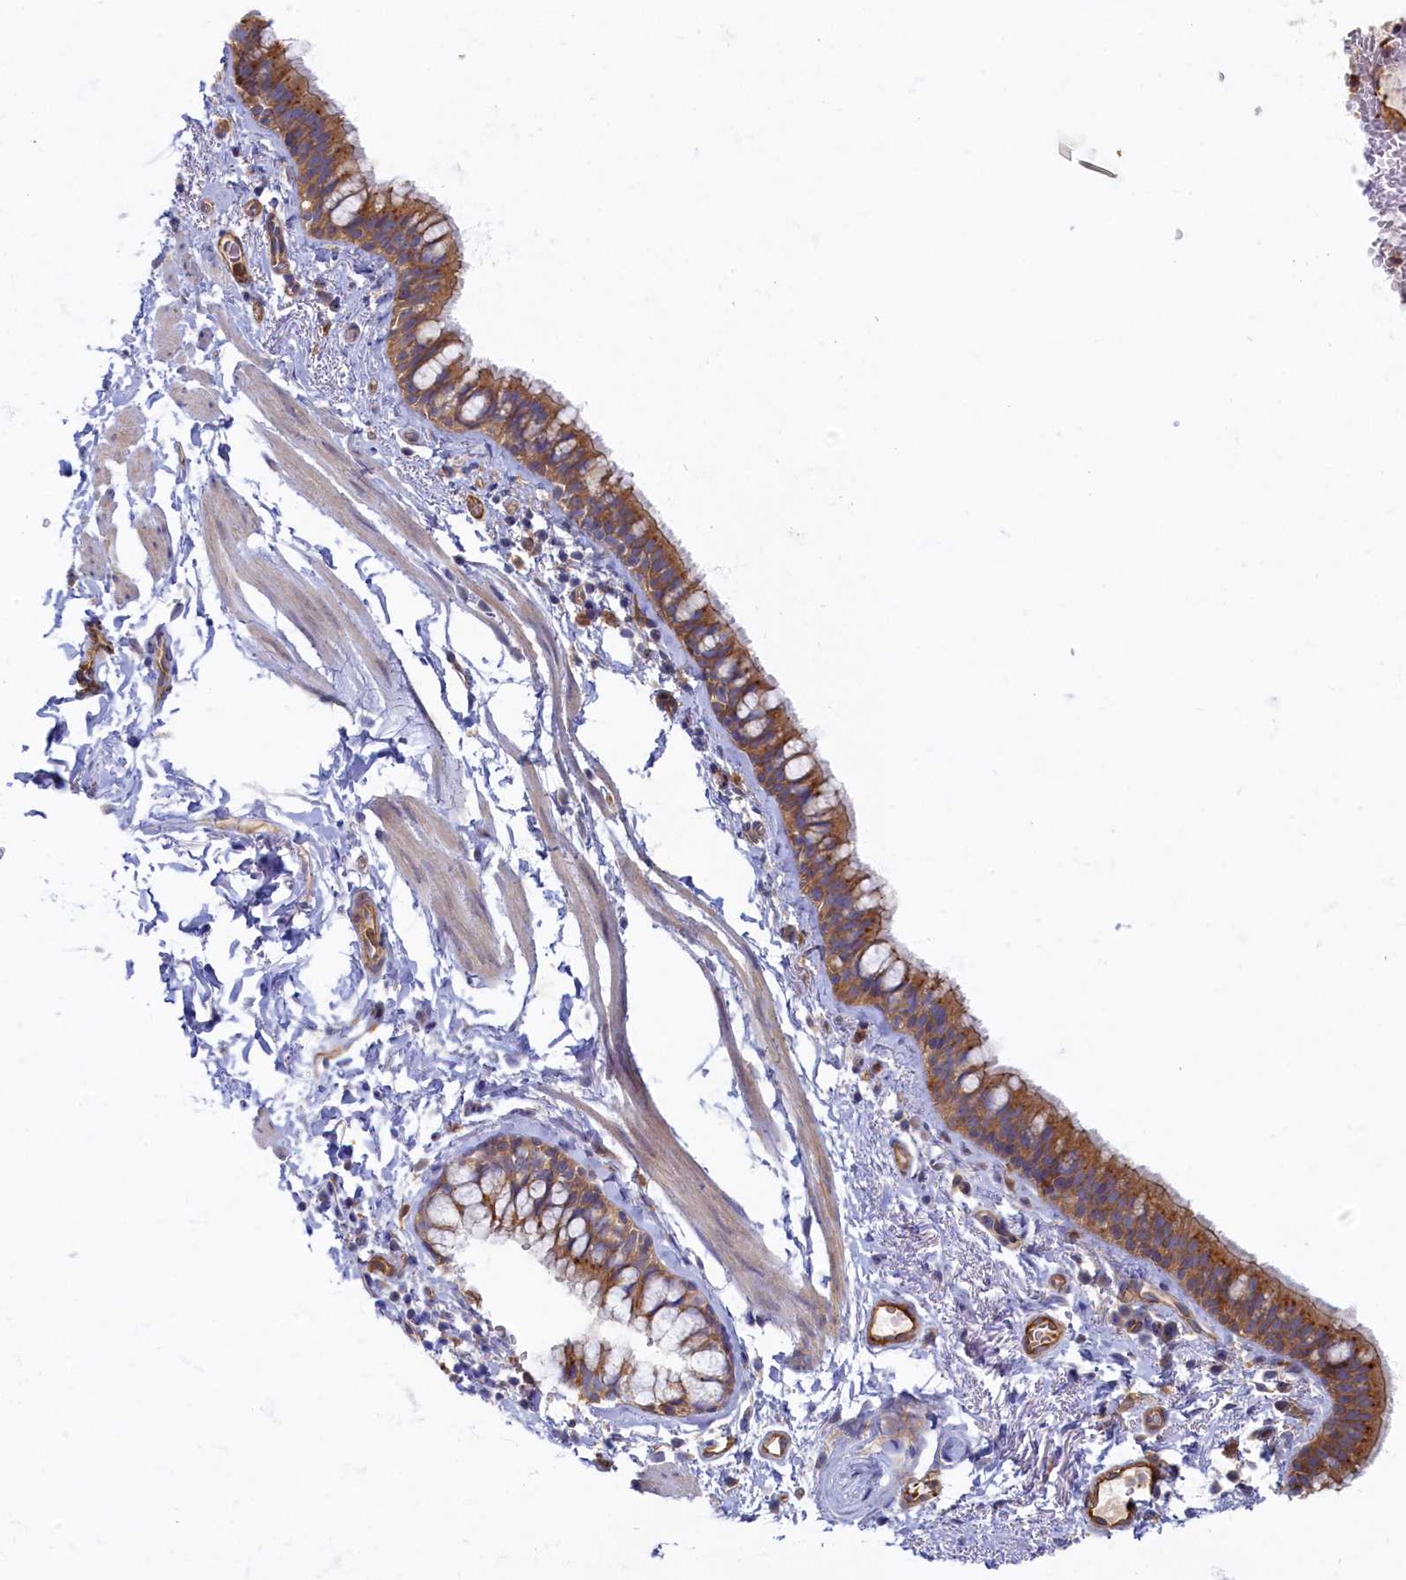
{"staining": {"intensity": "moderate", "quantity": ">75%", "location": "cytoplasmic/membranous"}, "tissue": "bronchus", "cell_type": "Respiratory epithelial cells", "image_type": "normal", "snomed": [{"axis": "morphology", "description": "Normal tissue, NOS"}, {"axis": "topography", "description": "Cartilage tissue"}, {"axis": "topography", "description": "Bronchus"}], "caption": "The immunohistochemical stain shows moderate cytoplasmic/membranous expression in respiratory epithelial cells of benign bronchus. (Stains: DAB (3,3'-diaminobenzidine) in brown, nuclei in blue, Microscopy: brightfield microscopy at high magnification).", "gene": "PSMG2", "patient": {"sex": "female", "age": 36}}